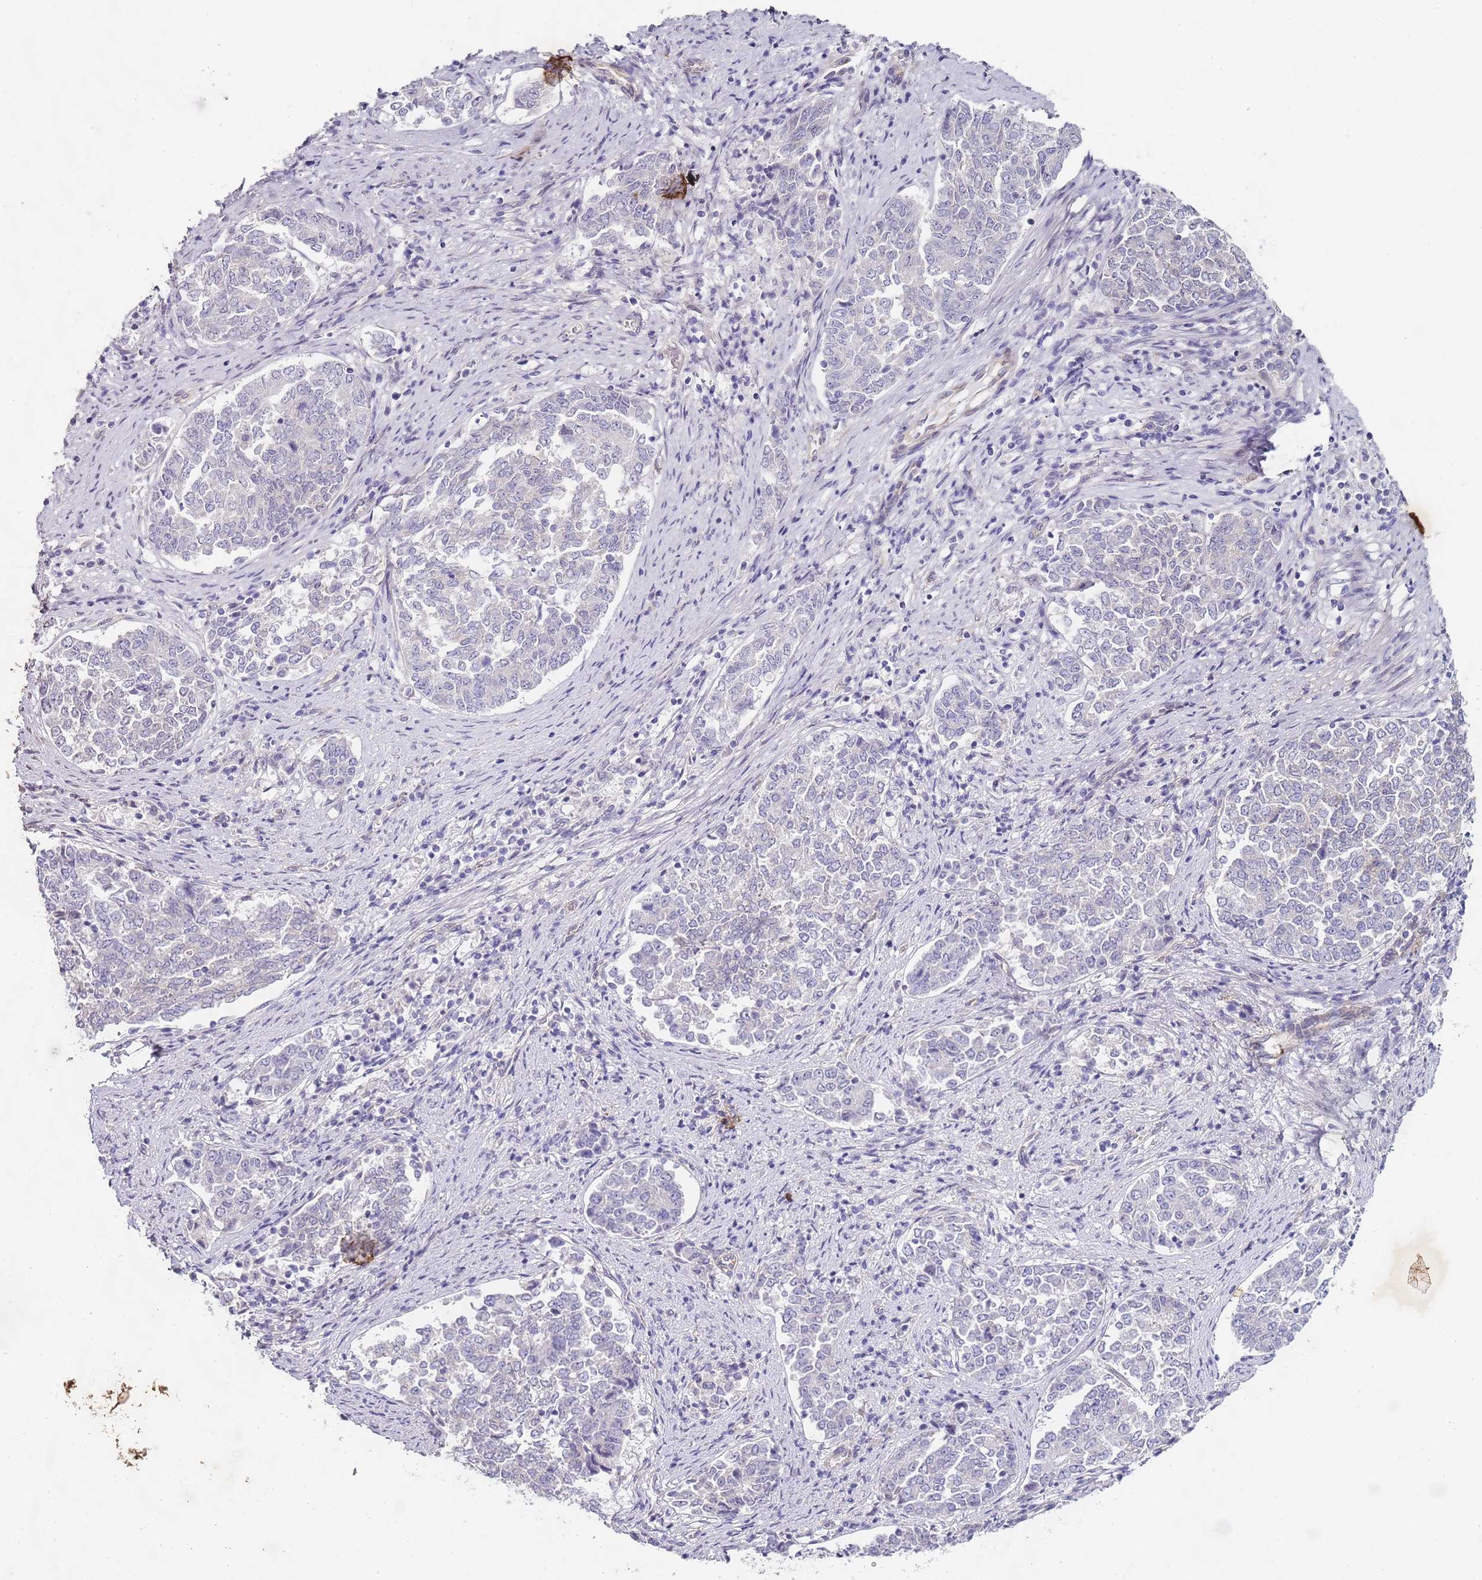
{"staining": {"intensity": "negative", "quantity": "none", "location": "none"}, "tissue": "endometrial cancer", "cell_type": "Tumor cells", "image_type": "cancer", "snomed": [{"axis": "morphology", "description": "Adenocarcinoma, NOS"}, {"axis": "topography", "description": "Endometrium"}], "caption": "A high-resolution image shows immunohistochemistry staining of endometrial cancer (adenocarcinoma), which shows no significant expression in tumor cells.", "gene": "TBC1D9", "patient": {"sex": "female", "age": 80}}